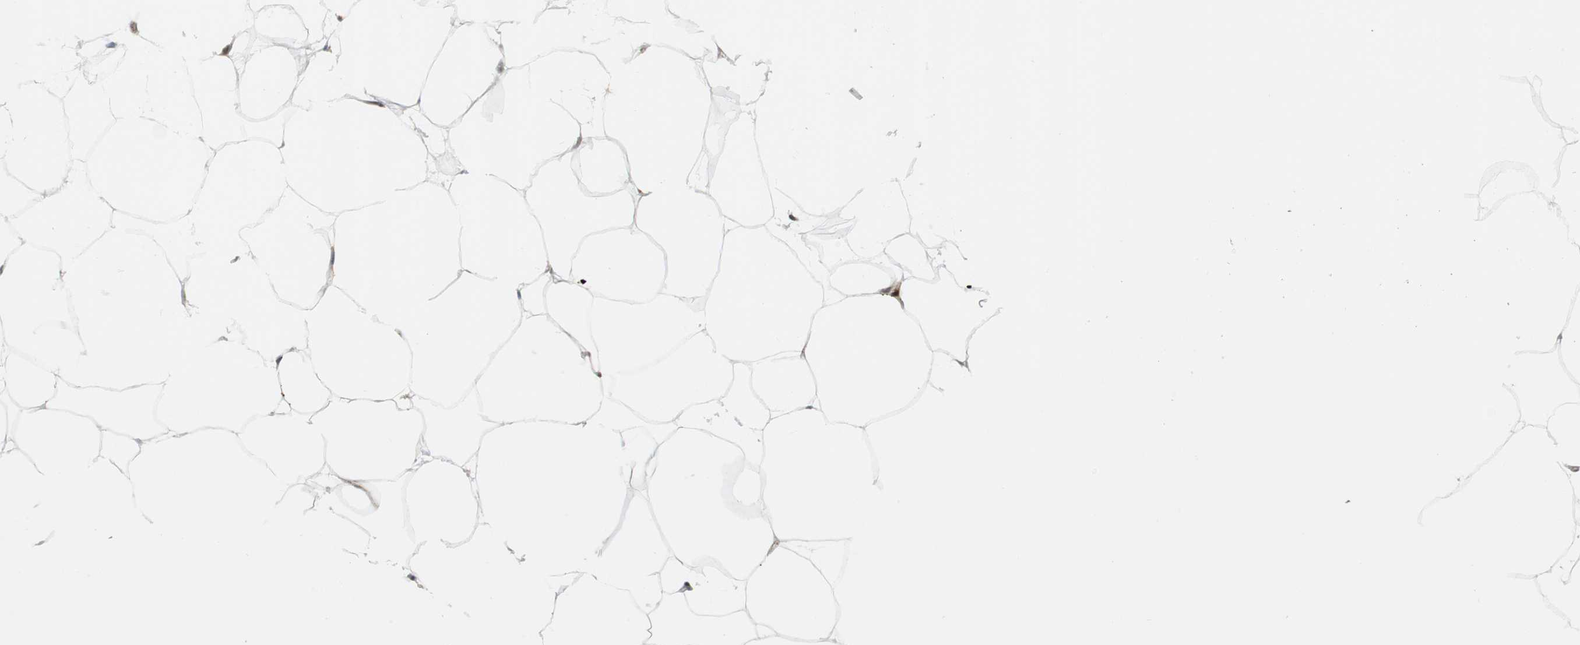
{"staining": {"intensity": "negative", "quantity": "none", "location": "none"}, "tissue": "adipose tissue", "cell_type": "Adipocytes", "image_type": "normal", "snomed": [{"axis": "morphology", "description": "Normal tissue, NOS"}, {"axis": "topography", "description": "Breast"}, {"axis": "topography", "description": "Soft tissue"}], "caption": "Immunohistochemical staining of unremarkable adipose tissue shows no significant expression in adipocytes.", "gene": "PPP1R14A", "patient": {"sex": "female", "age": 25}}